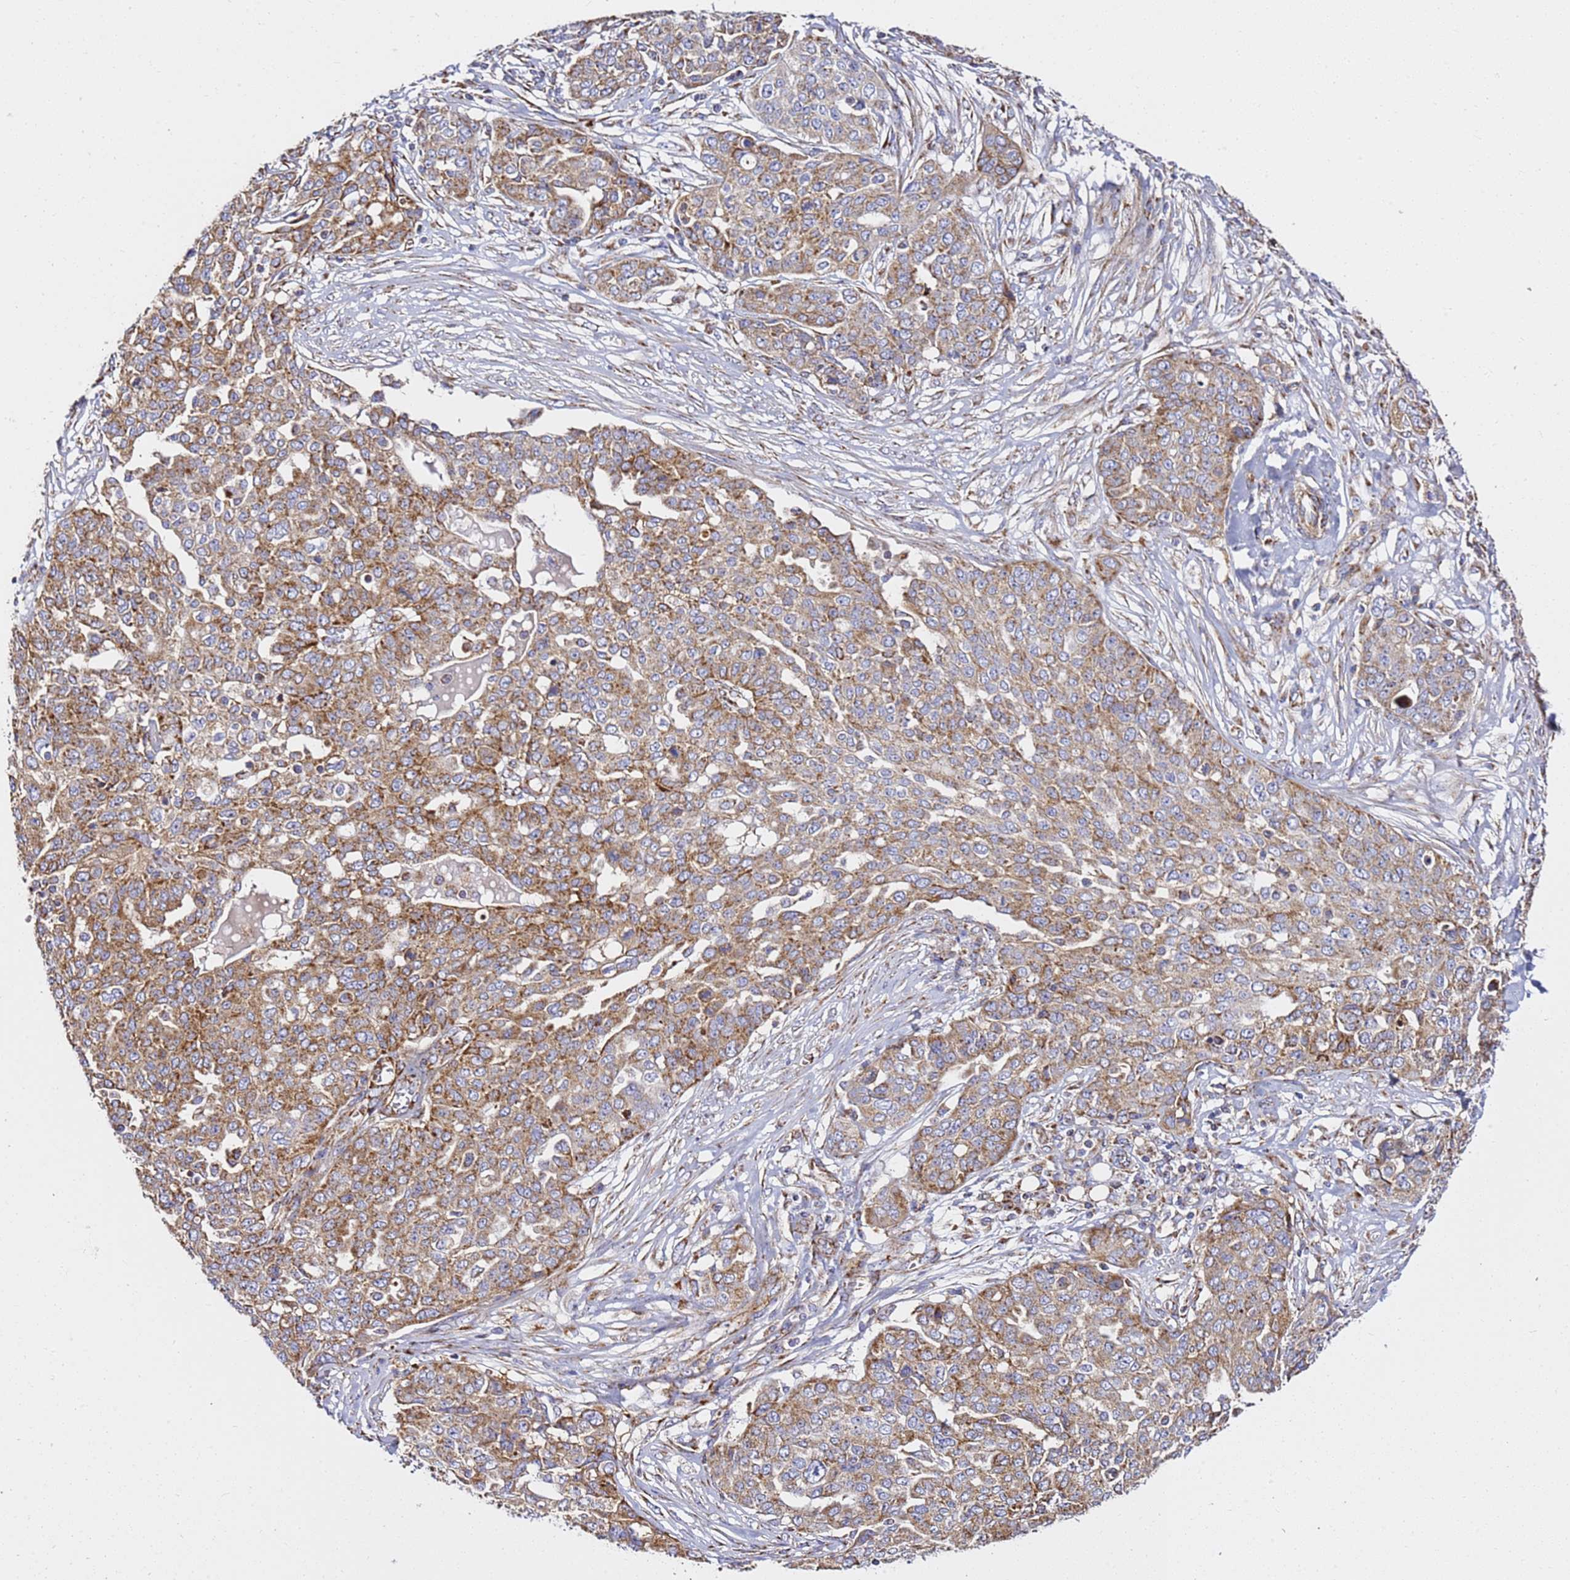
{"staining": {"intensity": "moderate", "quantity": ">75%", "location": "cytoplasmic/membranous"}, "tissue": "ovarian cancer", "cell_type": "Tumor cells", "image_type": "cancer", "snomed": [{"axis": "morphology", "description": "Cystadenocarcinoma, serous, NOS"}, {"axis": "topography", "description": "Soft tissue"}, {"axis": "topography", "description": "Ovary"}], "caption": "A brown stain labels moderate cytoplasmic/membranous positivity of a protein in ovarian serous cystadenocarcinoma tumor cells. Using DAB (3,3'-diaminobenzidine) (brown) and hematoxylin (blue) stains, captured at high magnification using brightfield microscopy.", "gene": "NDUFA3", "patient": {"sex": "female", "age": 57}}